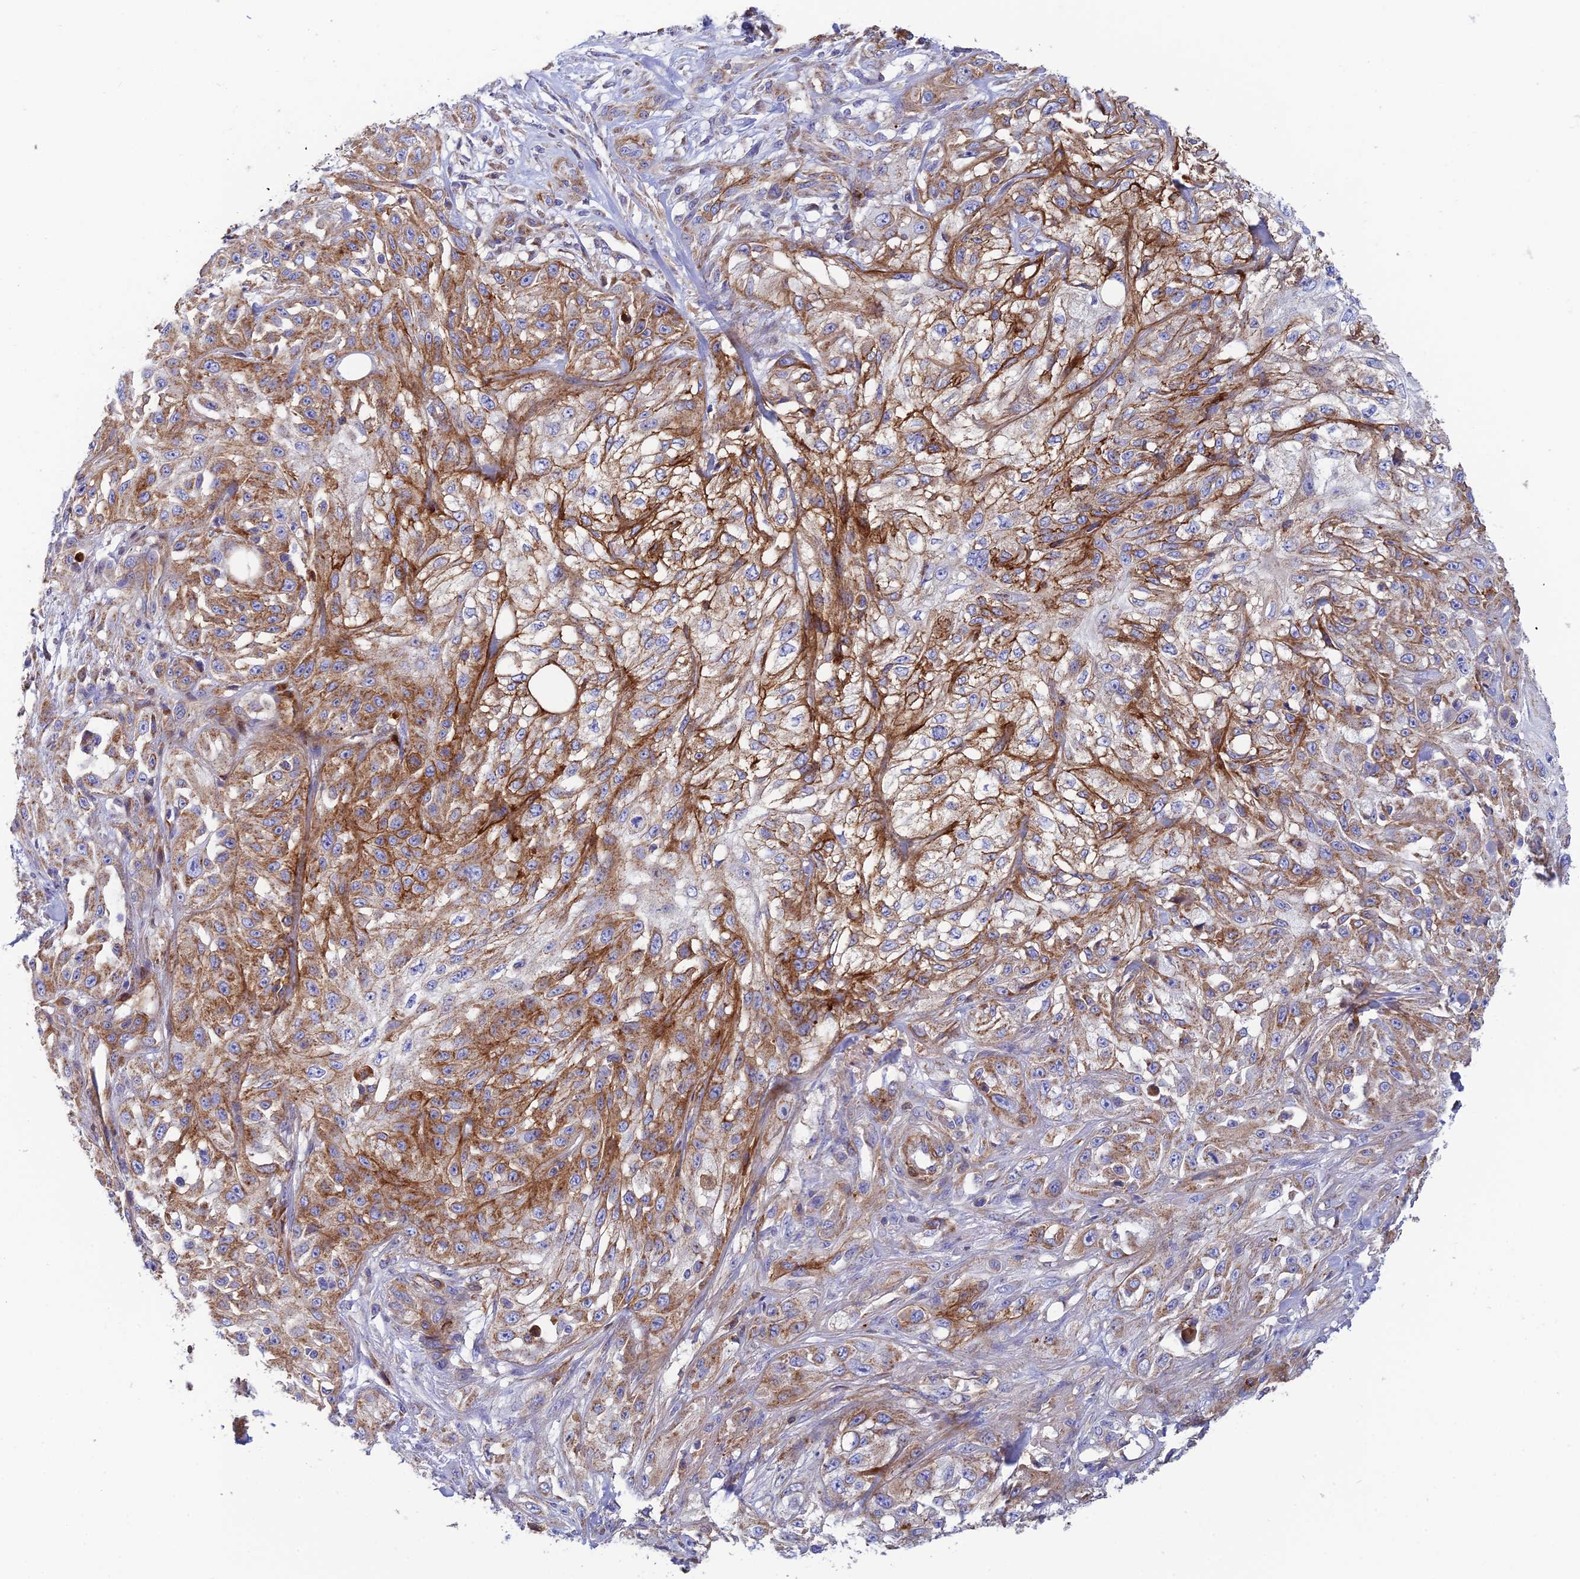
{"staining": {"intensity": "moderate", "quantity": ">75%", "location": "cytoplasmic/membranous"}, "tissue": "skin cancer", "cell_type": "Tumor cells", "image_type": "cancer", "snomed": [{"axis": "morphology", "description": "Squamous cell carcinoma, NOS"}, {"axis": "morphology", "description": "Squamous cell carcinoma, metastatic, NOS"}, {"axis": "topography", "description": "Skin"}, {"axis": "topography", "description": "Lymph node"}], "caption": "Brown immunohistochemical staining in squamous cell carcinoma (skin) displays moderate cytoplasmic/membranous positivity in approximately >75% of tumor cells.", "gene": "CSPG4", "patient": {"sex": "male", "age": 75}}